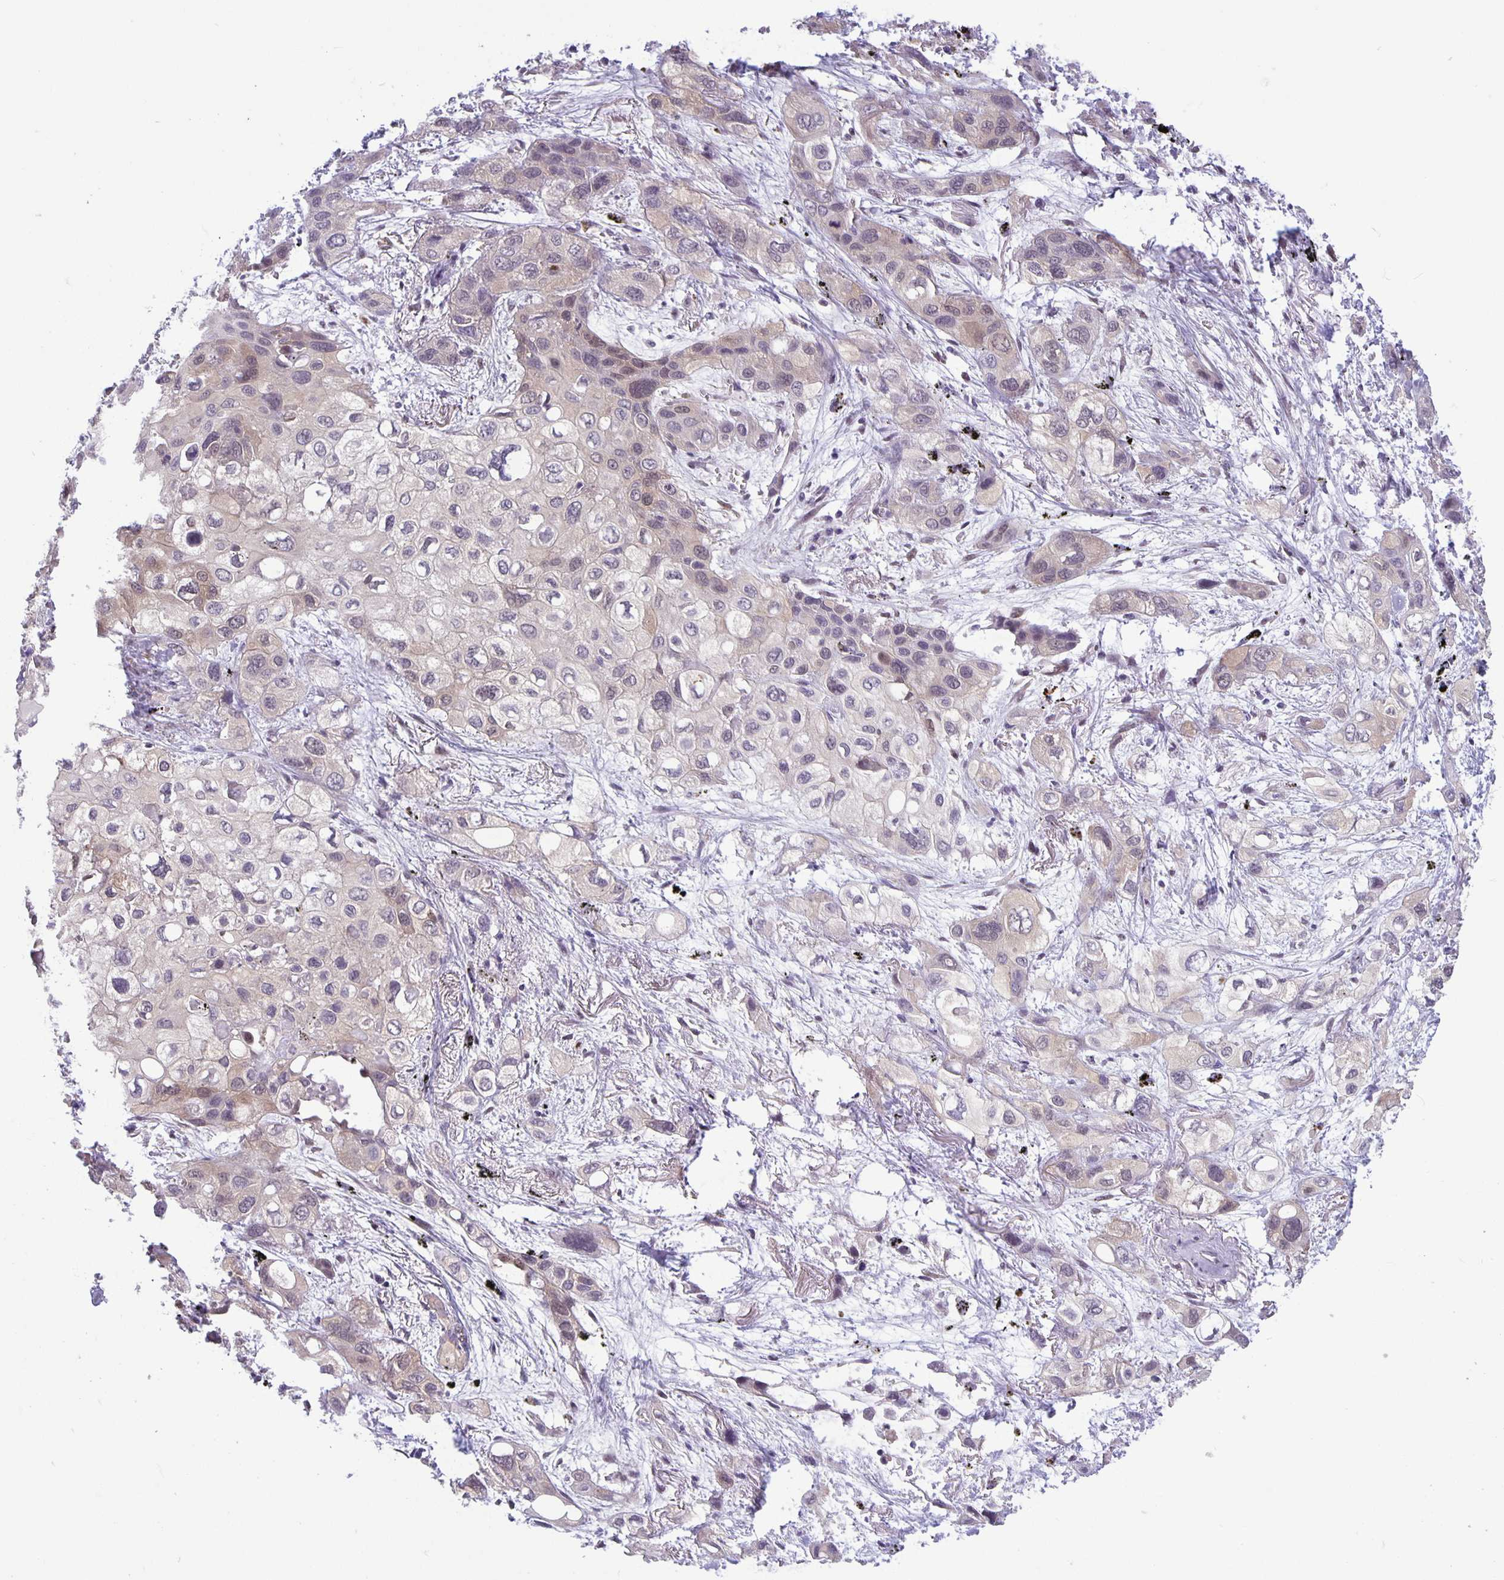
{"staining": {"intensity": "weak", "quantity": "25%-75%", "location": "cytoplasmic/membranous"}, "tissue": "lung cancer", "cell_type": "Tumor cells", "image_type": "cancer", "snomed": [{"axis": "morphology", "description": "Squamous cell carcinoma, NOS"}, {"axis": "morphology", "description": "Squamous cell carcinoma, metastatic, NOS"}, {"axis": "topography", "description": "Lung"}], "caption": "Protein expression analysis of human lung cancer (squamous cell carcinoma) reveals weak cytoplasmic/membranous expression in about 25%-75% of tumor cells. The protein is shown in brown color, while the nuclei are stained blue.", "gene": "TAX1BP3", "patient": {"sex": "male", "age": 59}}